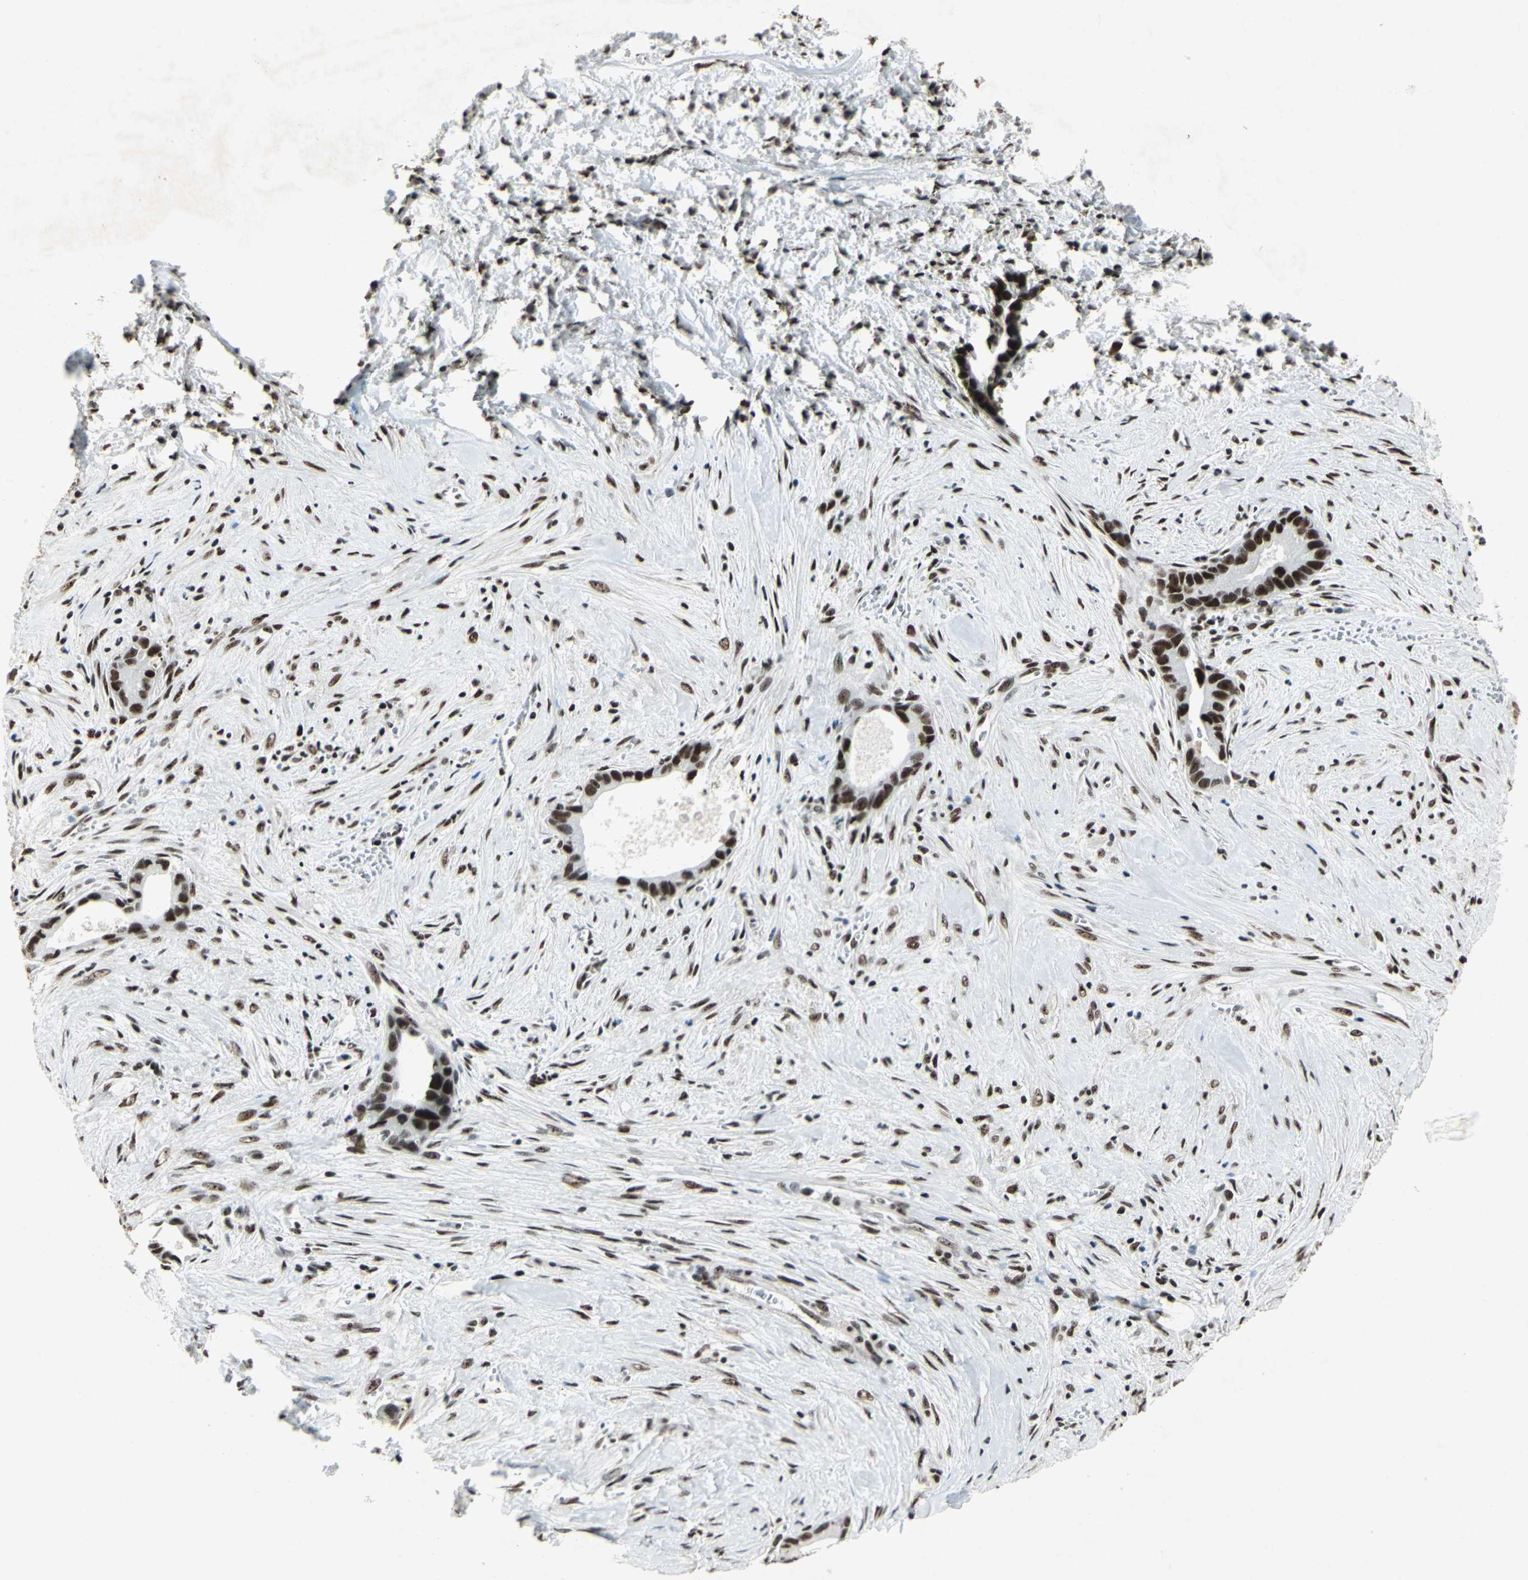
{"staining": {"intensity": "strong", "quantity": ">75%", "location": "nuclear"}, "tissue": "liver cancer", "cell_type": "Tumor cells", "image_type": "cancer", "snomed": [{"axis": "morphology", "description": "Cholangiocarcinoma"}, {"axis": "topography", "description": "Liver"}], "caption": "Cholangiocarcinoma (liver) stained for a protein shows strong nuclear positivity in tumor cells.", "gene": "UBTF", "patient": {"sex": "female", "age": 55}}